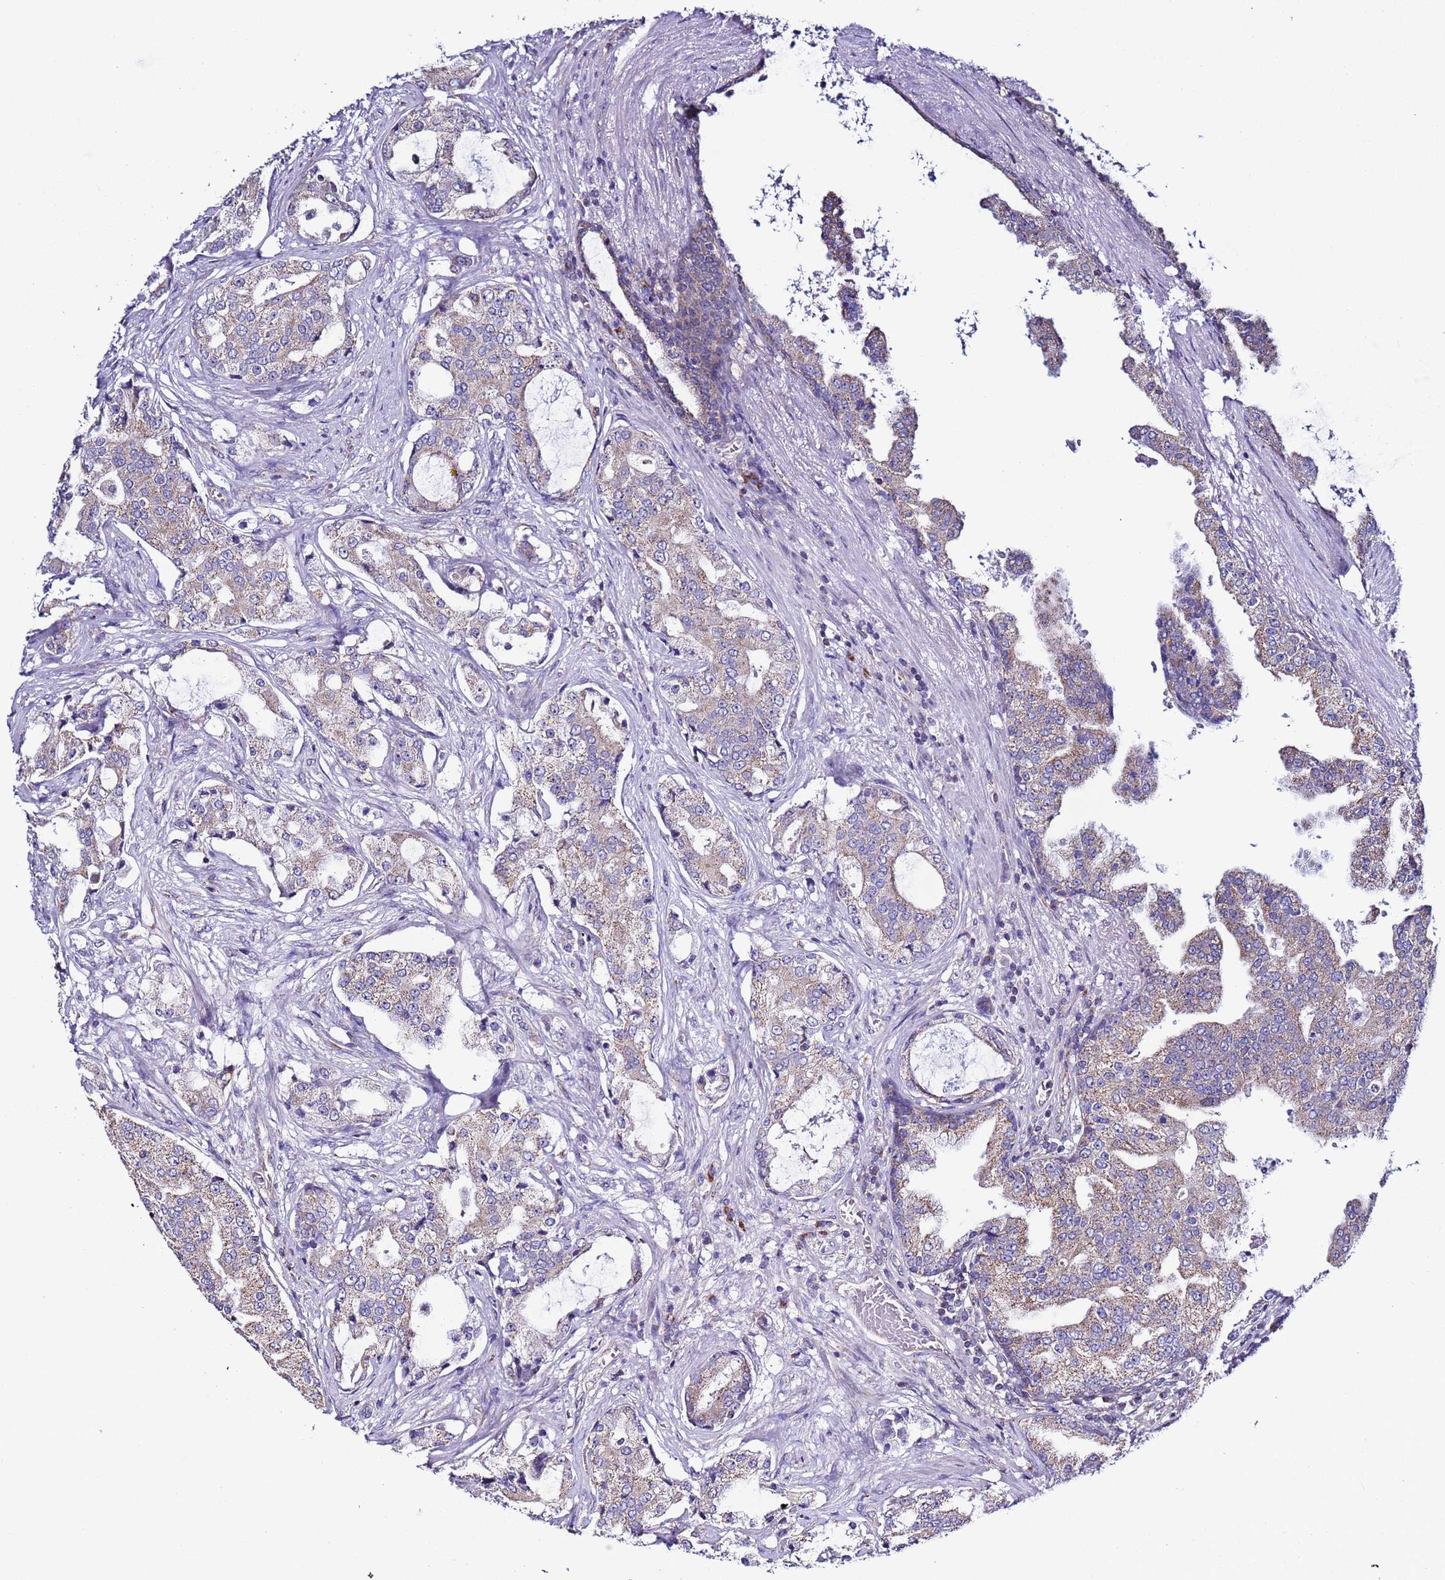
{"staining": {"intensity": "weak", "quantity": ">75%", "location": "cytoplasmic/membranous"}, "tissue": "prostate cancer", "cell_type": "Tumor cells", "image_type": "cancer", "snomed": [{"axis": "morphology", "description": "Adenocarcinoma, High grade"}, {"axis": "topography", "description": "Prostate"}], "caption": "Immunohistochemistry (IHC) of human prostate high-grade adenocarcinoma exhibits low levels of weak cytoplasmic/membranous expression in about >75% of tumor cells.", "gene": "AHI1", "patient": {"sex": "male", "age": 68}}